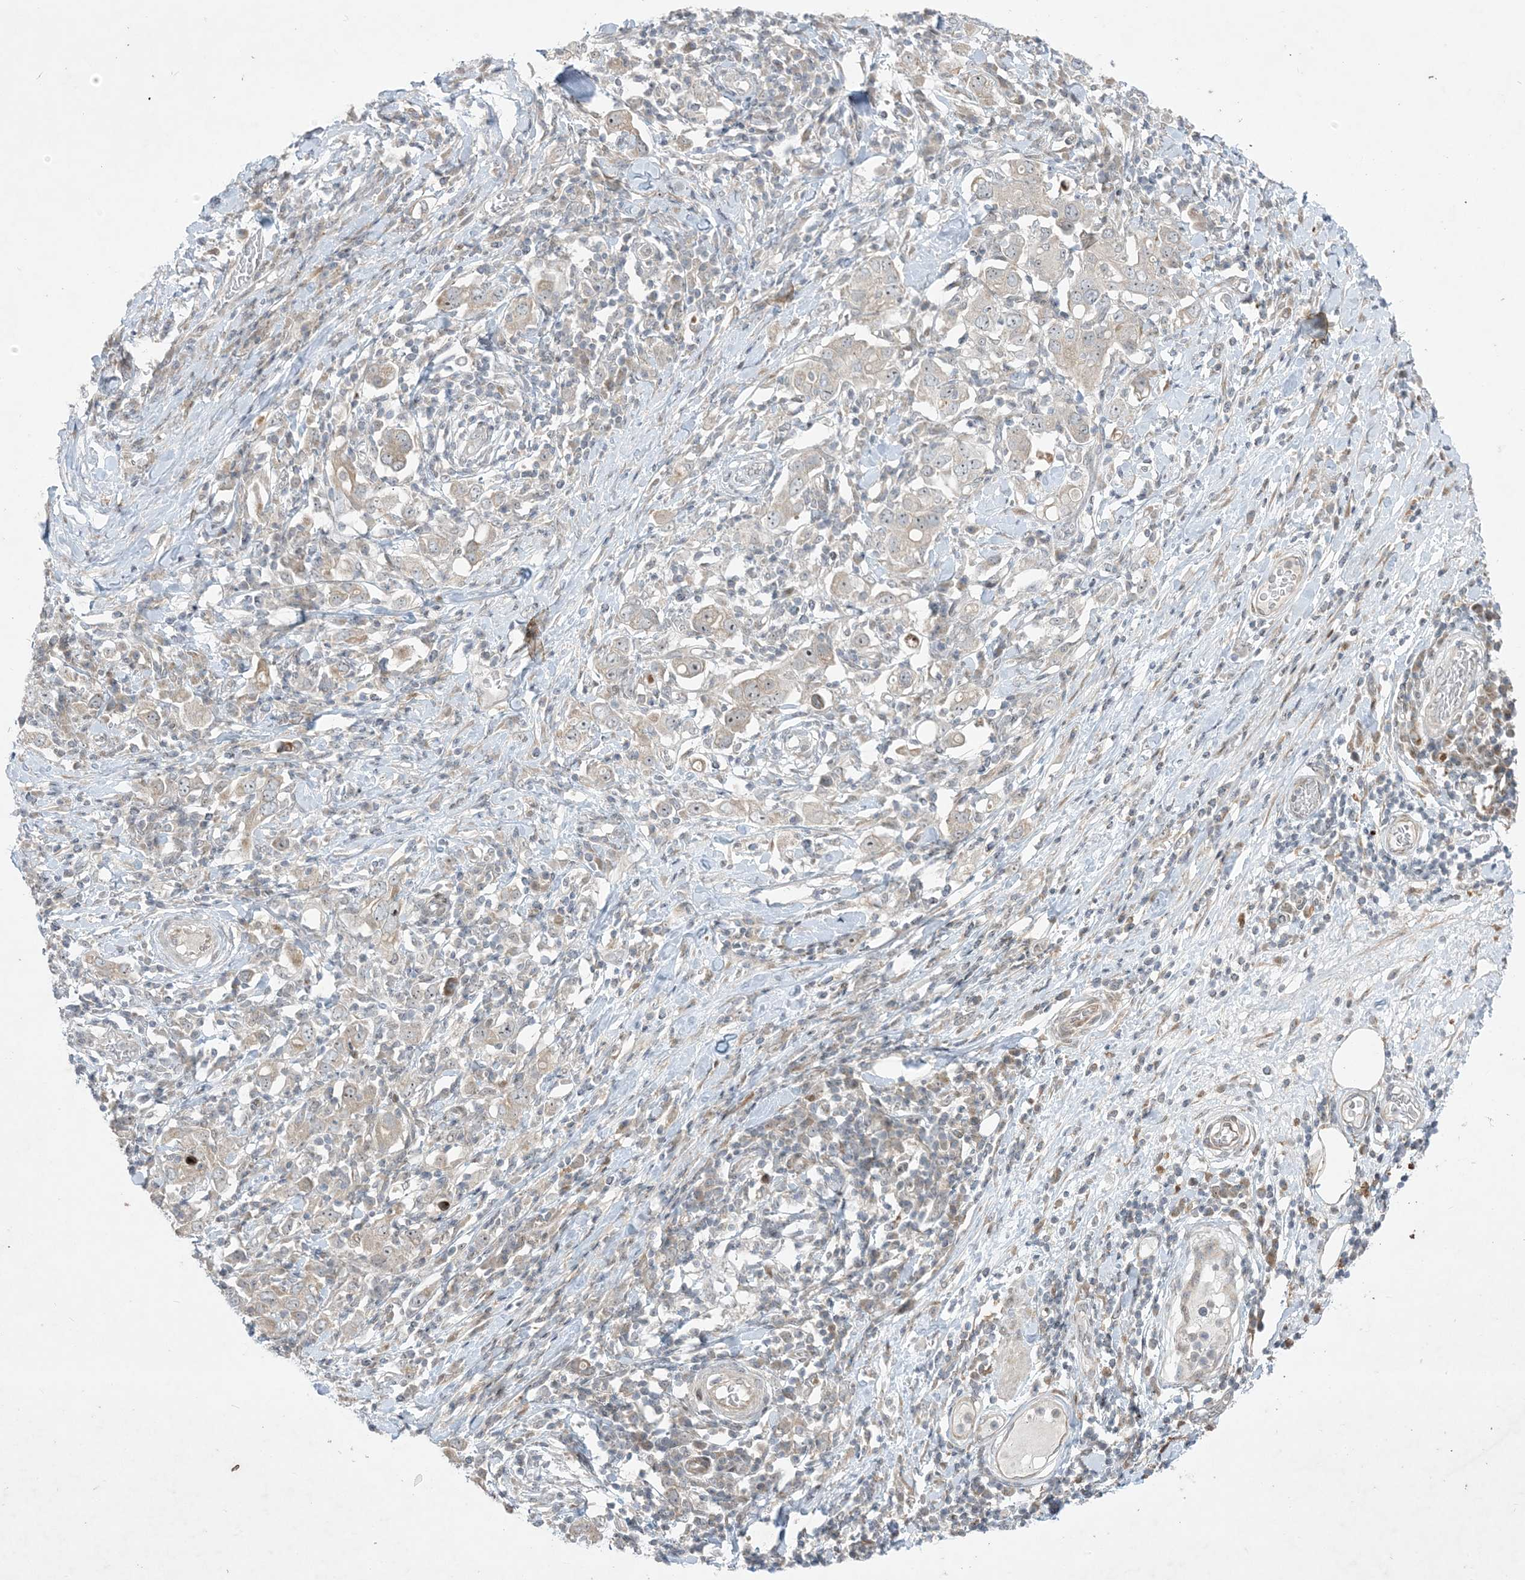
{"staining": {"intensity": "negative", "quantity": "none", "location": "none"}, "tissue": "stomach cancer", "cell_type": "Tumor cells", "image_type": "cancer", "snomed": [{"axis": "morphology", "description": "Adenocarcinoma, NOS"}, {"axis": "topography", "description": "Stomach, upper"}], "caption": "Immunohistochemical staining of human adenocarcinoma (stomach) exhibits no significant expression in tumor cells. (IHC, brightfield microscopy, high magnification).", "gene": "SOGA3", "patient": {"sex": "male", "age": 62}}